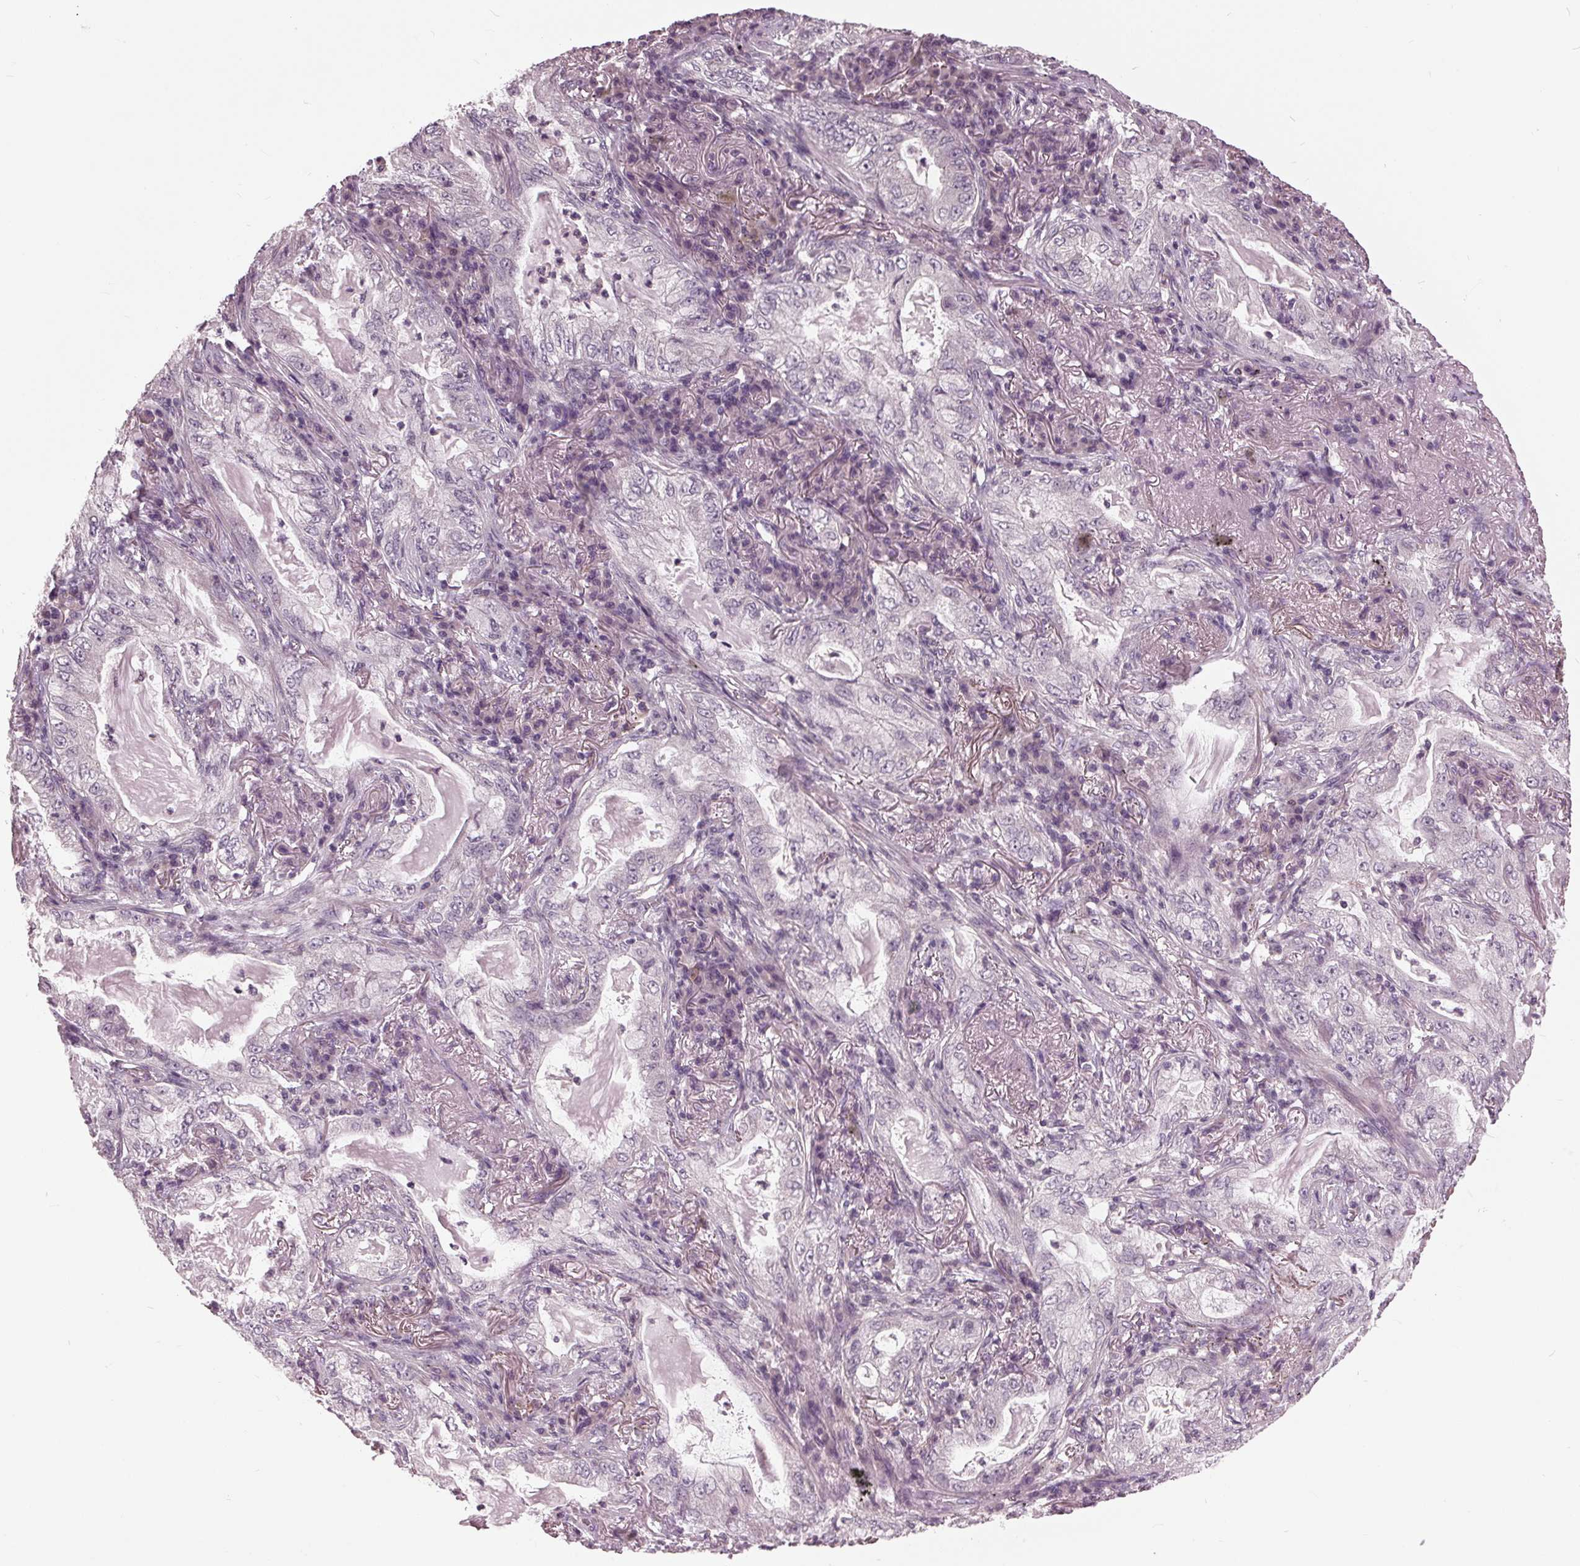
{"staining": {"intensity": "negative", "quantity": "none", "location": "none"}, "tissue": "lung cancer", "cell_type": "Tumor cells", "image_type": "cancer", "snomed": [{"axis": "morphology", "description": "Adenocarcinoma, NOS"}, {"axis": "topography", "description": "Lung"}], "caption": "A micrograph of lung adenocarcinoma stained for a protein exhibits no brown staining in tumor cells.", "gene": "SIGLEC6", "patient": {"sex": "female", "age": 73}}